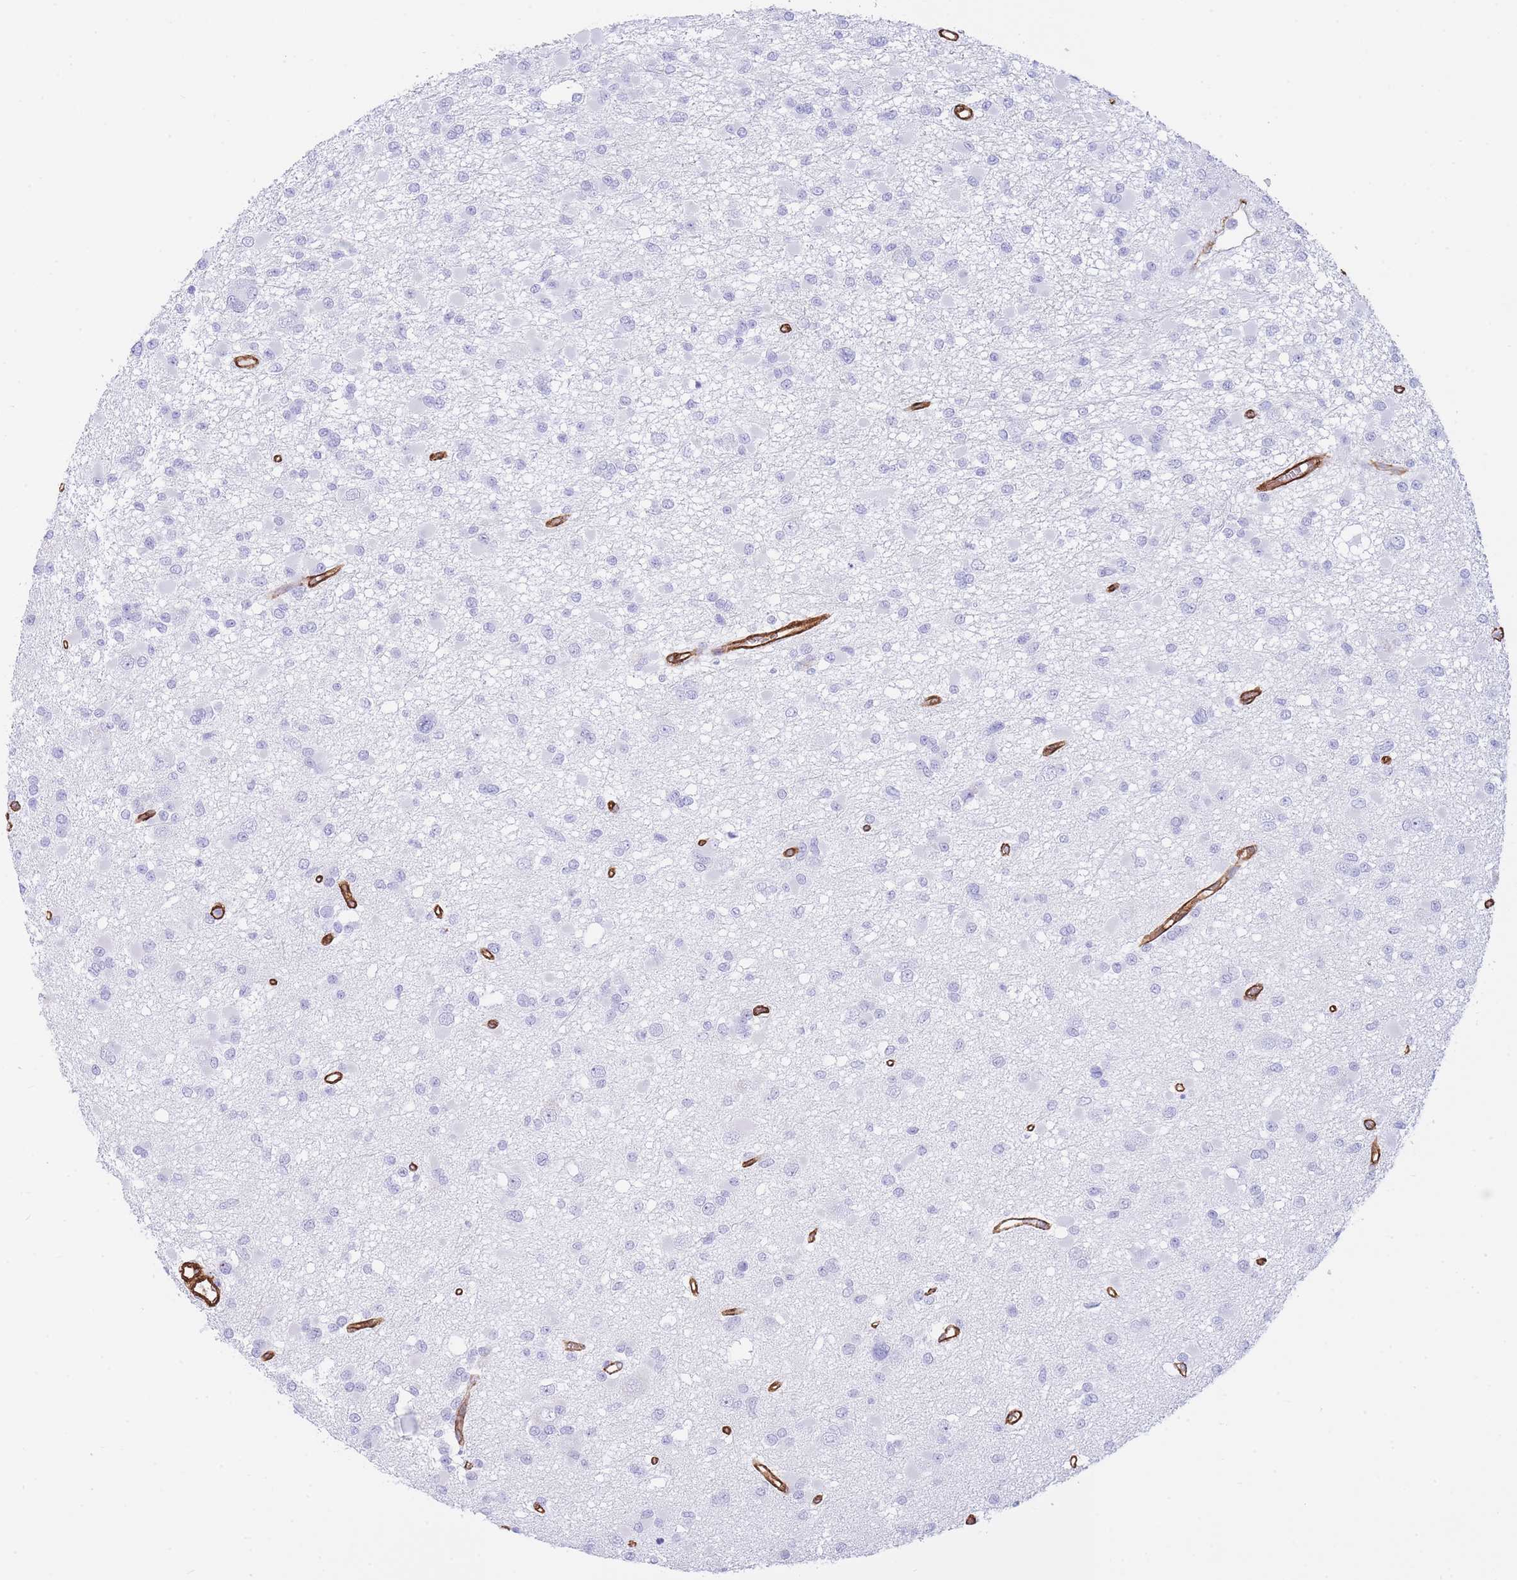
{"staining": {"intensity": "negative", "quantity": "none", "location": "none"}, "tissue": "glioma", "cell_type": "Tumor cells", "image_type": "cancer", "snomed": [{"axis": "morphology", "description": "Glioma, malignant, Low grade"}, {"axis": "topography", "description": "Brain"}], "caption": "Tumor cells are negative for brown protein staining in glioma.", "gene": "CAVIN1", "patient": {"sex": "female", "age": 22}}